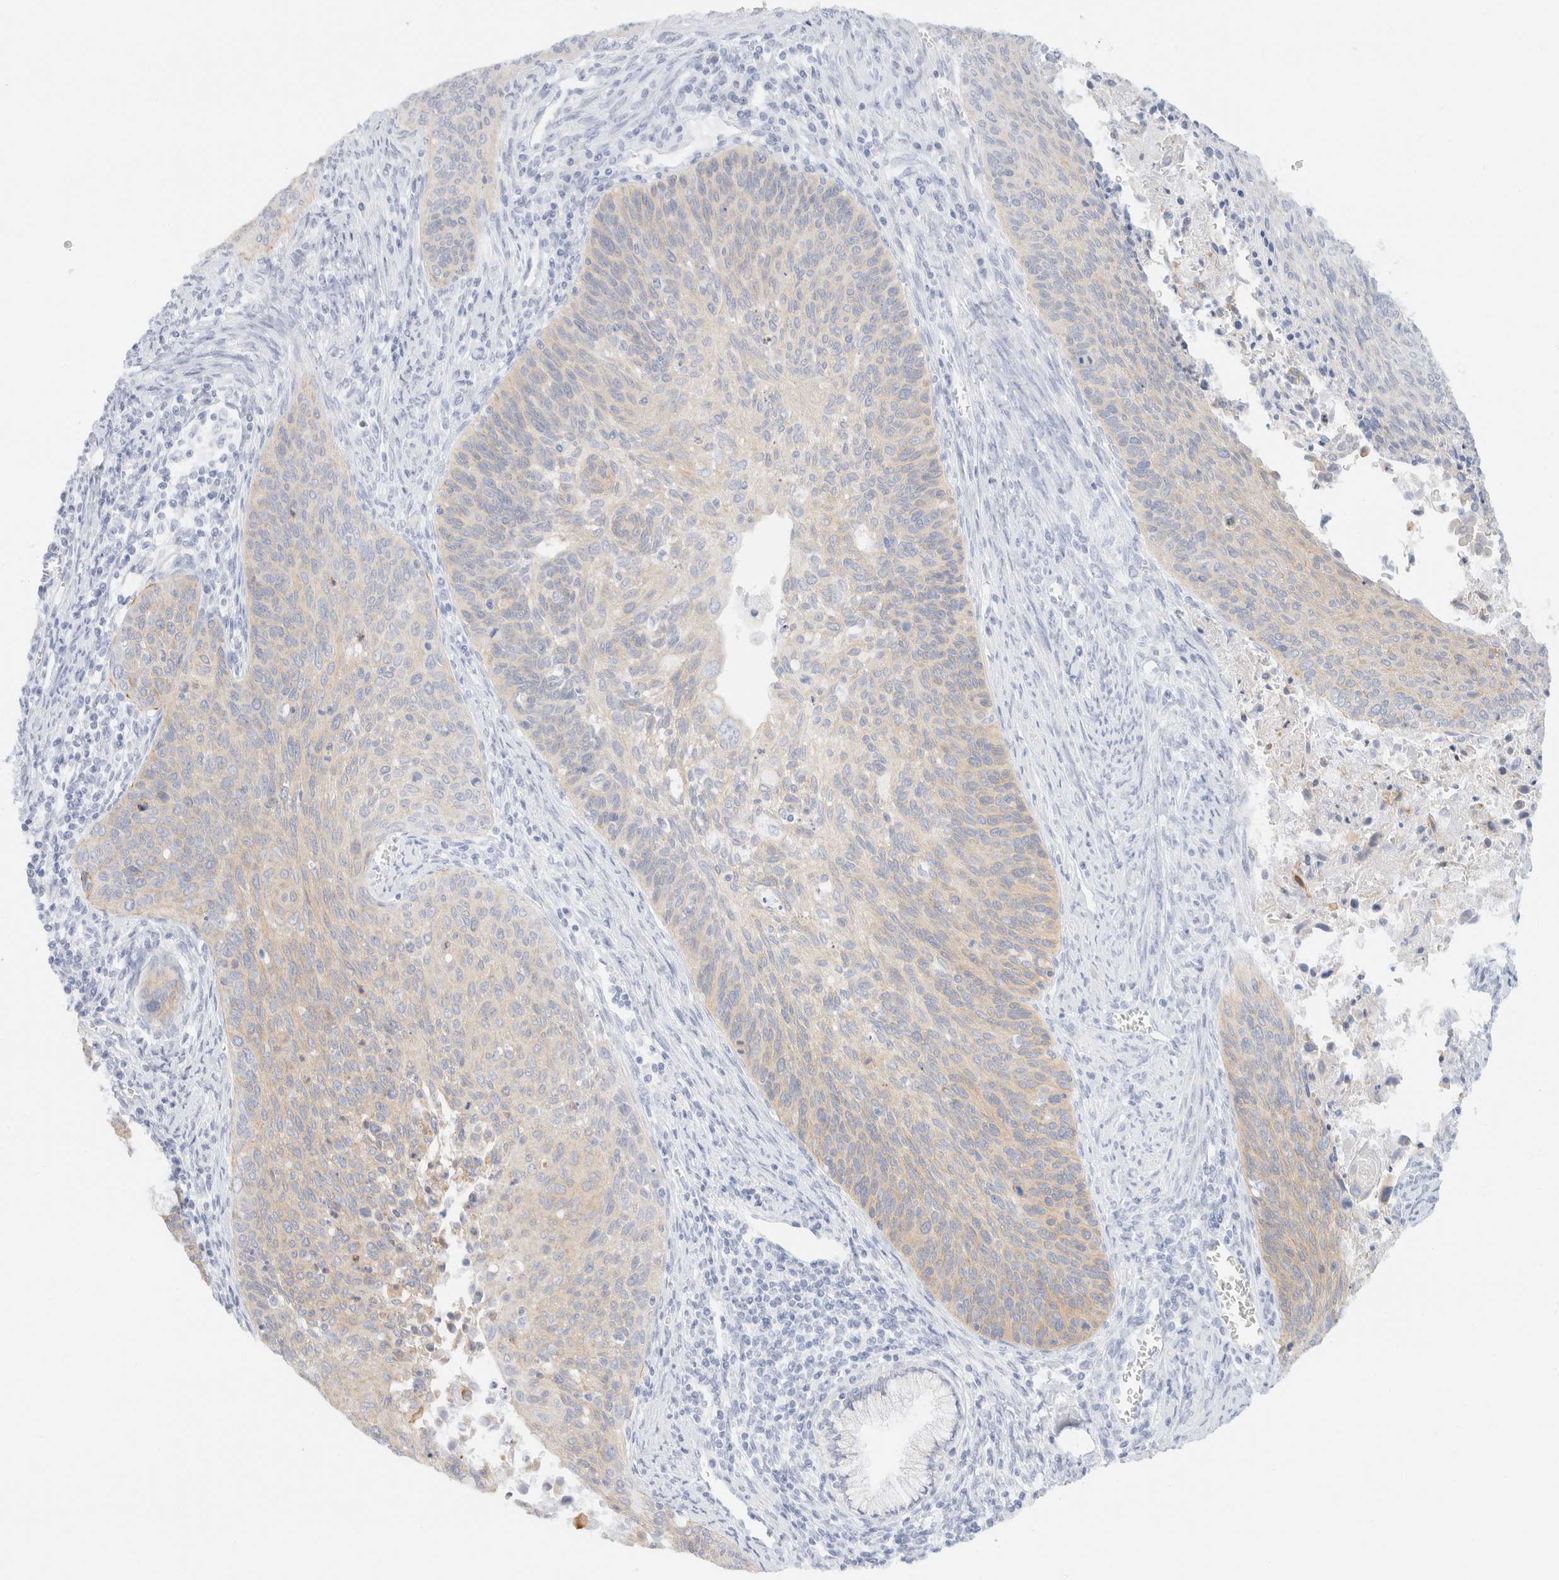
{"staining": {"intensity": "weak", "quantity": "25%-75%", "location": "cytoplasmic/membranous"}, "tissue": "cervical cancer", "cell_type": "Tumor cells", "image_type": "cancer", "snomed": [{"axis": "morphology", "description": "Squamous cell carcinoma, NOS"}, {"axis": "topography", "description": "Cervix"}], "caption": "Cervical cancer was stained to show a protein in brown. There is low levels of weak cytoplasmic/membranous staining in approximately 25%-75% of tumor cells.", "gene": "KRT20", "patient": {"sex": "female", "age": 55}}